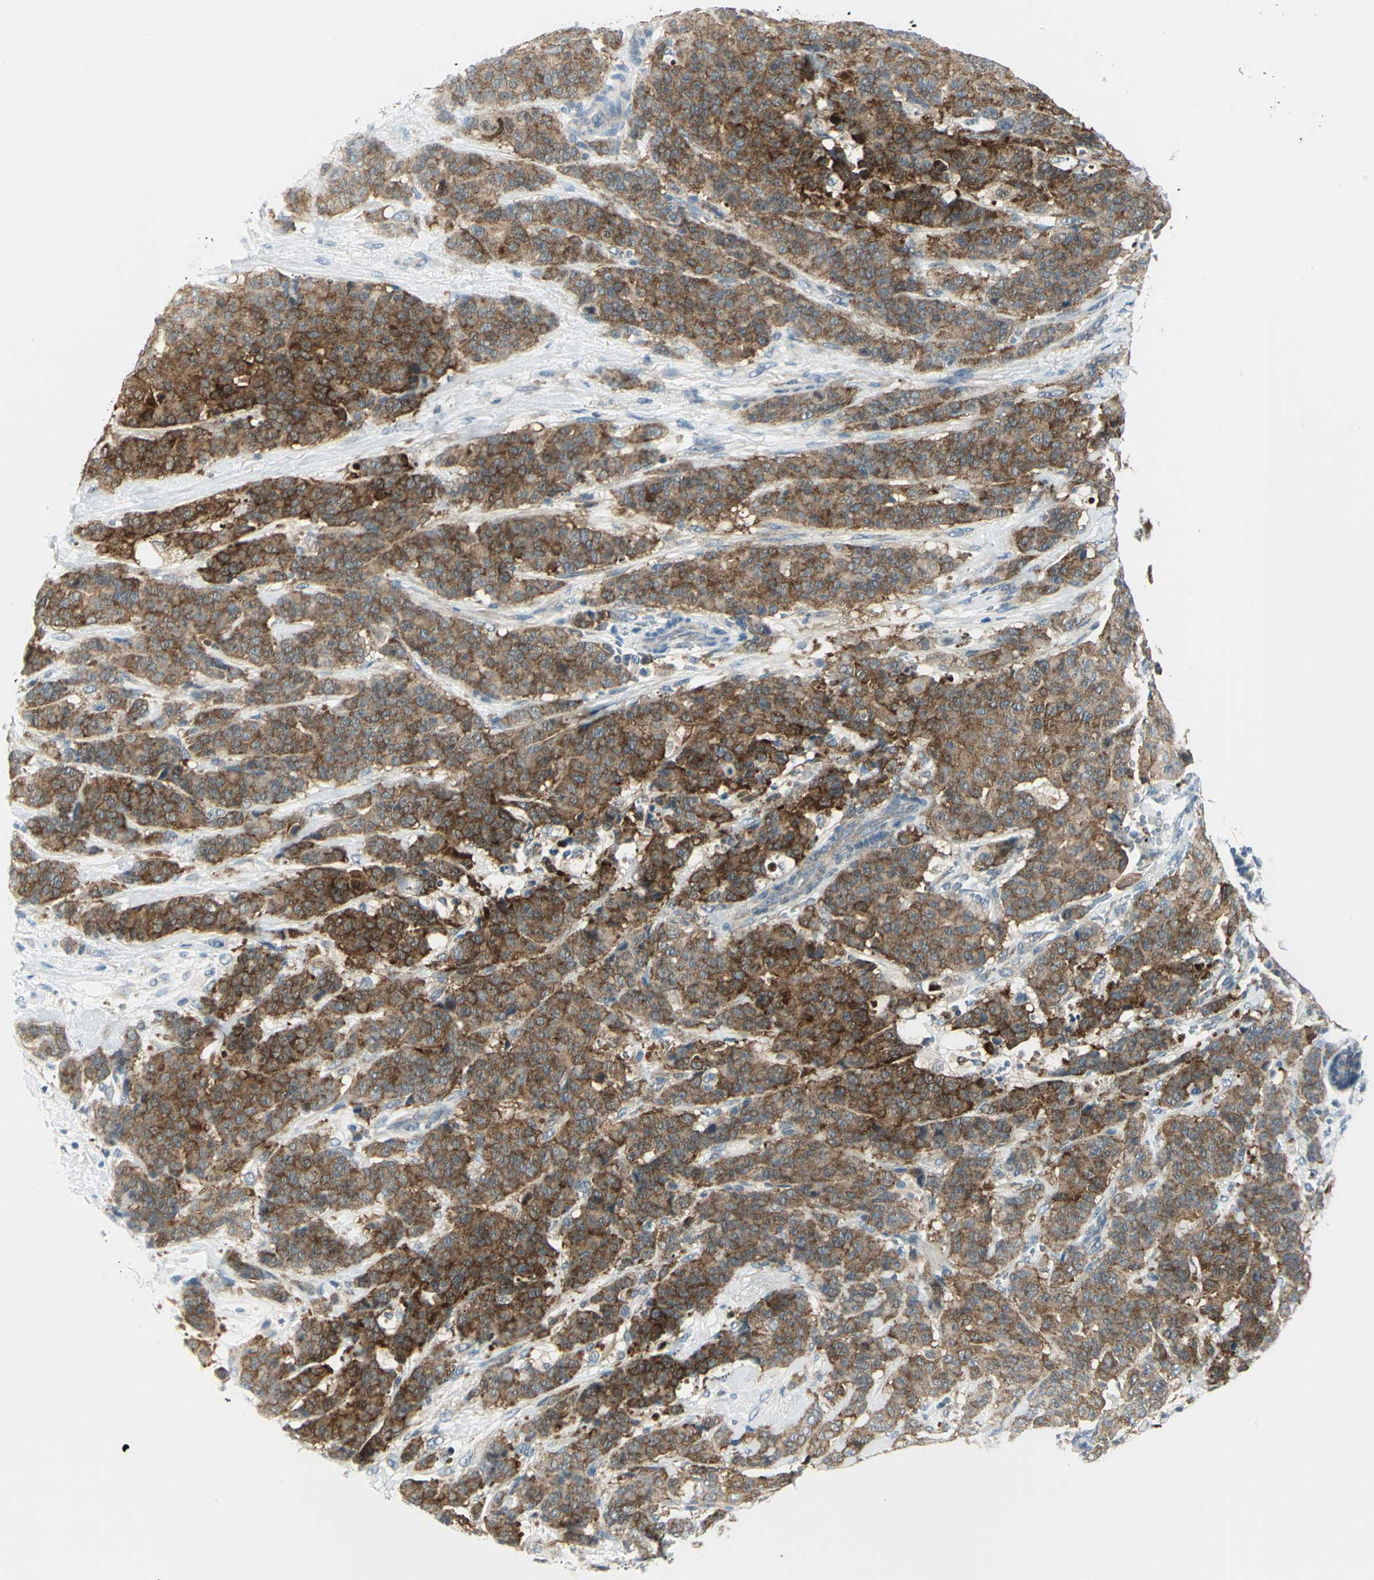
{"staining": {"intensity": "strong", "quantity": ">75%", "location": "cytoplasmic/membranous"}, "tissue": "breast cancer", "cell_type": "Tumor cells", "image_type": "cancer", "snomed": [{"axis": "morphology", "description": "Duct carcinoma"}, {"axis": "topography", "description": "Breast"}], "caption": "A brown stain shows strong cytoplasmic/membranous expression of a protein in breast cancer tumor cells.", "gene": "ALDOA", "patient": {"sex": "female", "age": 40}}